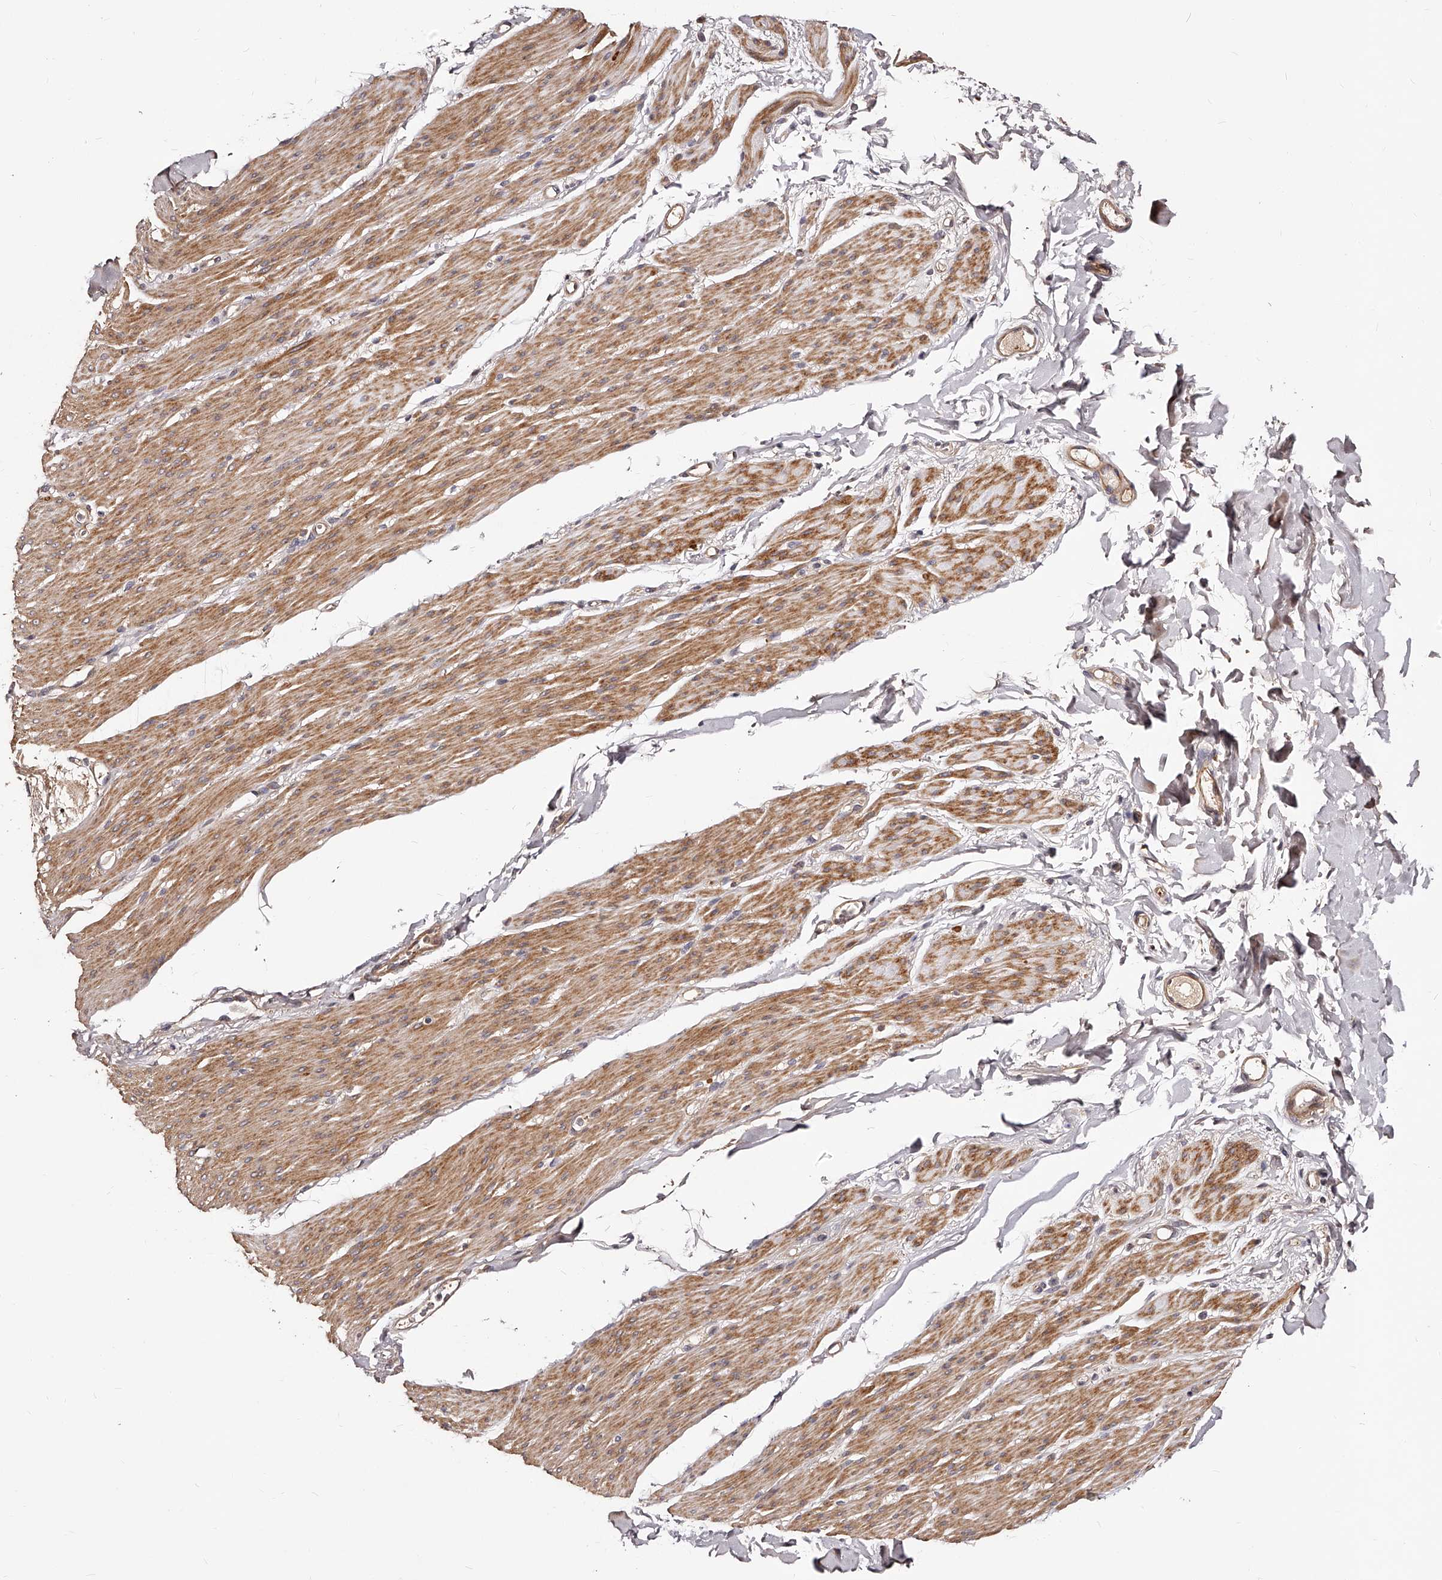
{"staining": {"intensity": "moderate", "quantity": ">75%", "location": "cytoplasmic/membranous"}, "tissue": "smooth muscle", "cell_type": "Smooth muscle cells", "image_type": "normal", "snomed": [{"axis": "morphology", "description": "Normal tissue, NOS"}, {"axis": "topography", "description": "Colon"}, {"axis": "topography", "description": "Peripheral nerve tissue"}], "caption": "Smooth muscle cells exhibit moderate cytoplasmic/membranous expression in about >75% of cells in unremarkable smooth muscle.", "gene": "ZNF502", "patient": {"sex": "female", "age": 61}}